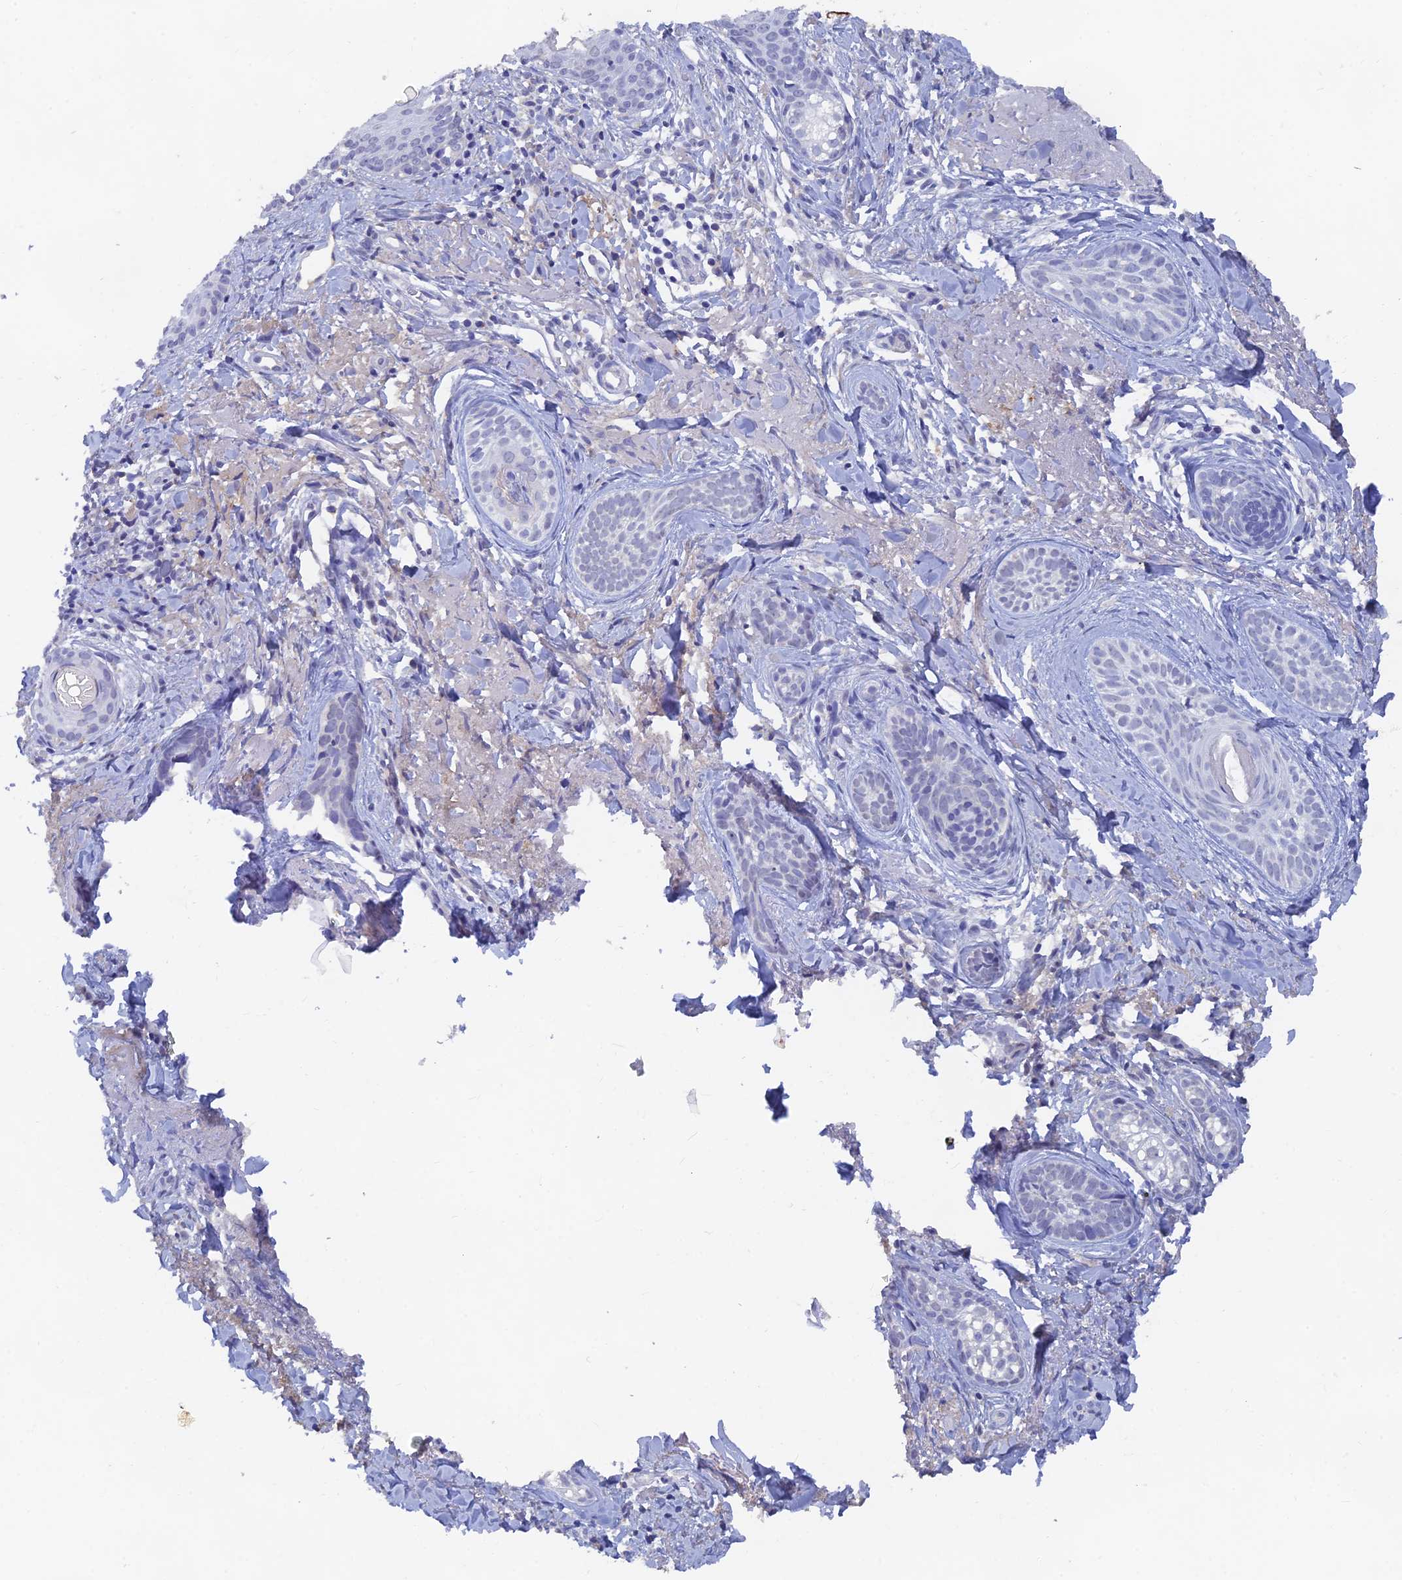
{"staining": {"intensity": "negative", "quantity": "none", "location": "none"}, "tissue": "skin cancer", "cell_type": "Tumor cells", "image_type": "cancer", "snomed": [{"axis": "morphology", "description": "Basal cell carcinoma"}, {"axis": "topography", "description": "Skin"}], "caption": "The photomicrograph demonstrates no significant positivity in tumor cells of skin cancer.", "gene": "LRIF1", "patient": {"sex": "female", "age": 76}}